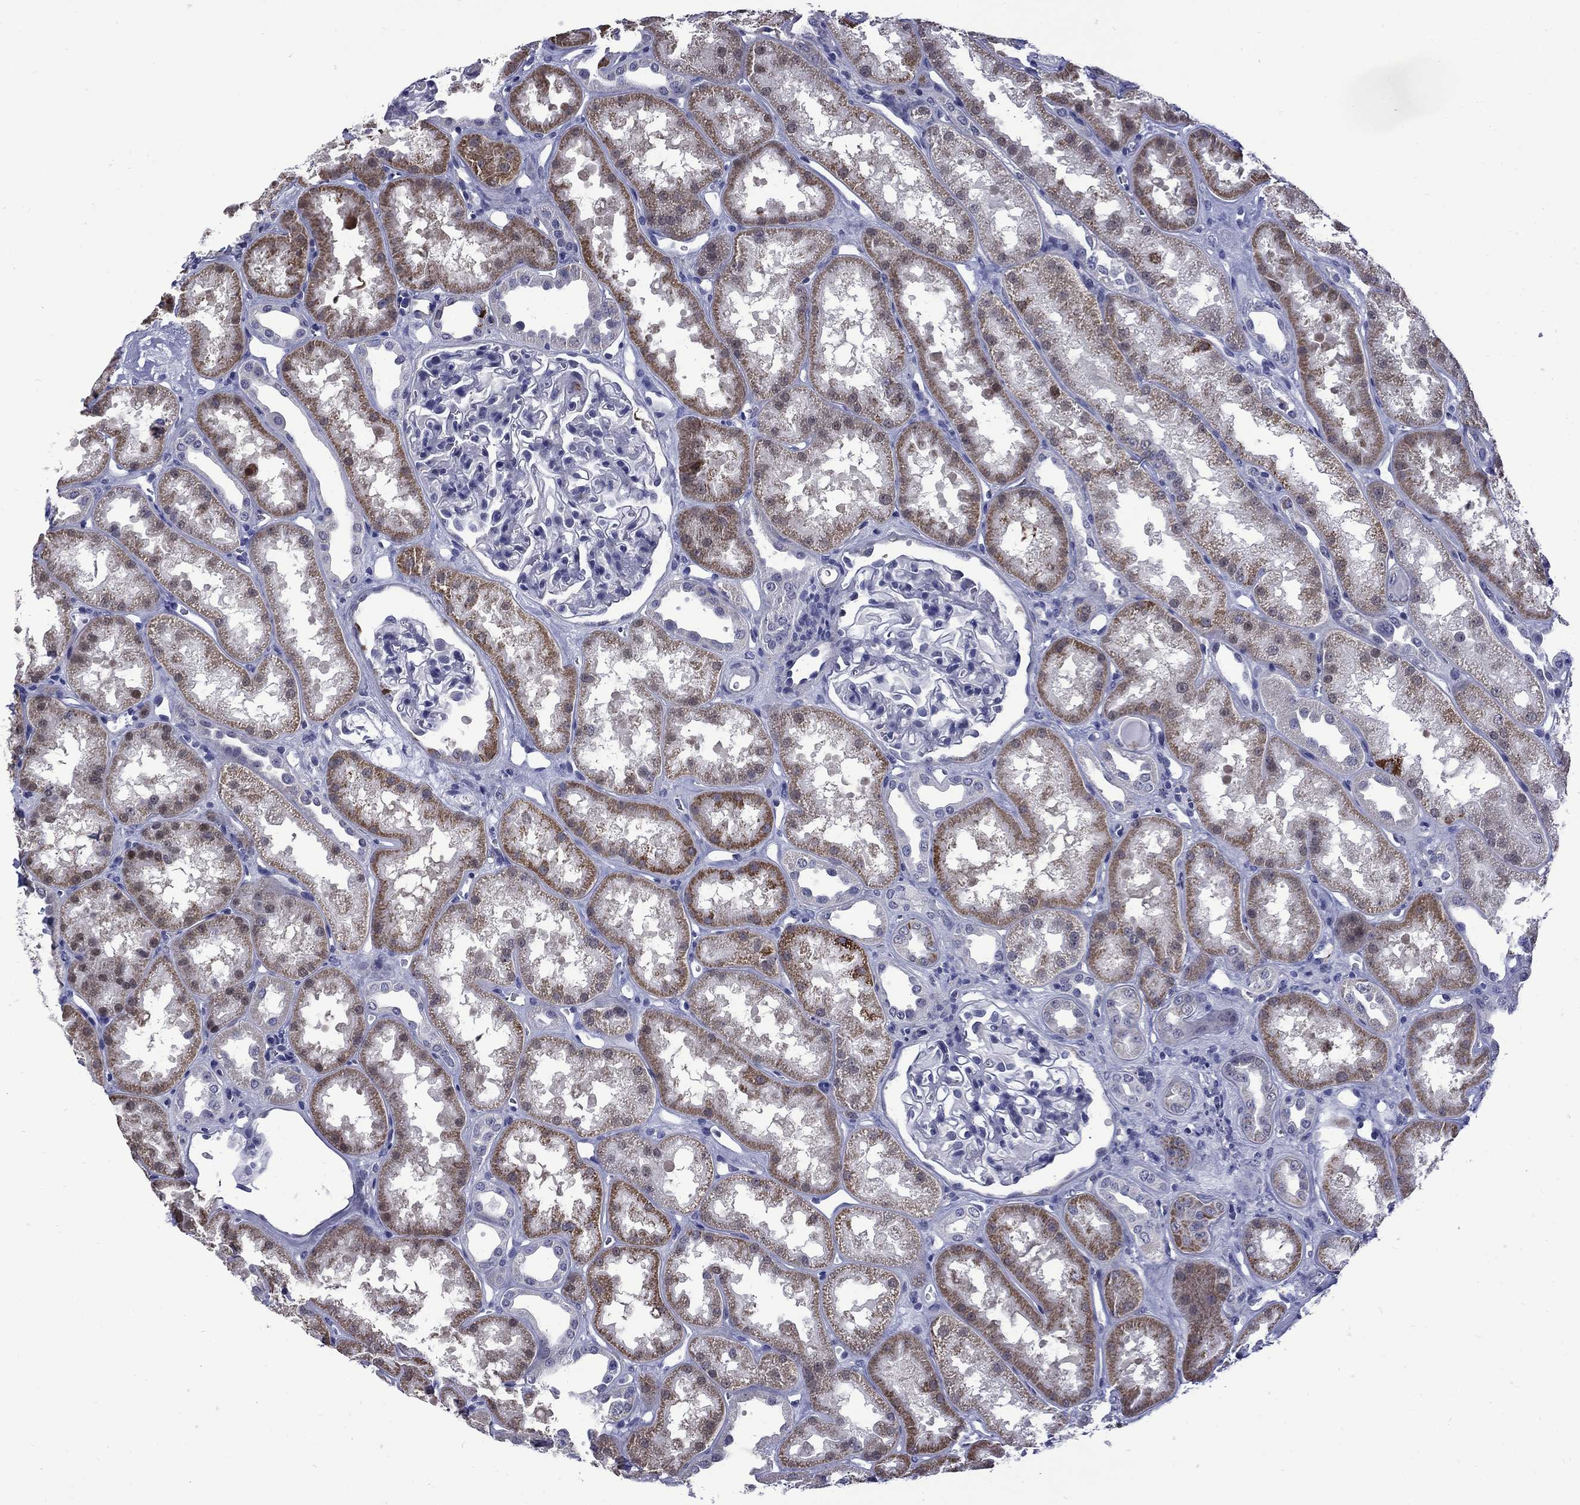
{"staining": {"intensity": "negative", "quantity": "none", "location": "none"}, "tissue": "kidney", "cell_type": "Cells in glomeruli", "image_type": "normal", "snomed": [{"axis": "morphology", "description": "Normal tissue, NOS"}, {"axis": "topography", "description": "Kidney"}], "caption": "High magnification brightfield microscopy of benign kidney stained with DAB (3,3'-diaminobenzidine) (brown) and counterstained with hematoxylin (blue): cells in glomeruli show no significant staining.", "gene": "MGARP", "patient": {"sex": "male", "age": 61}}